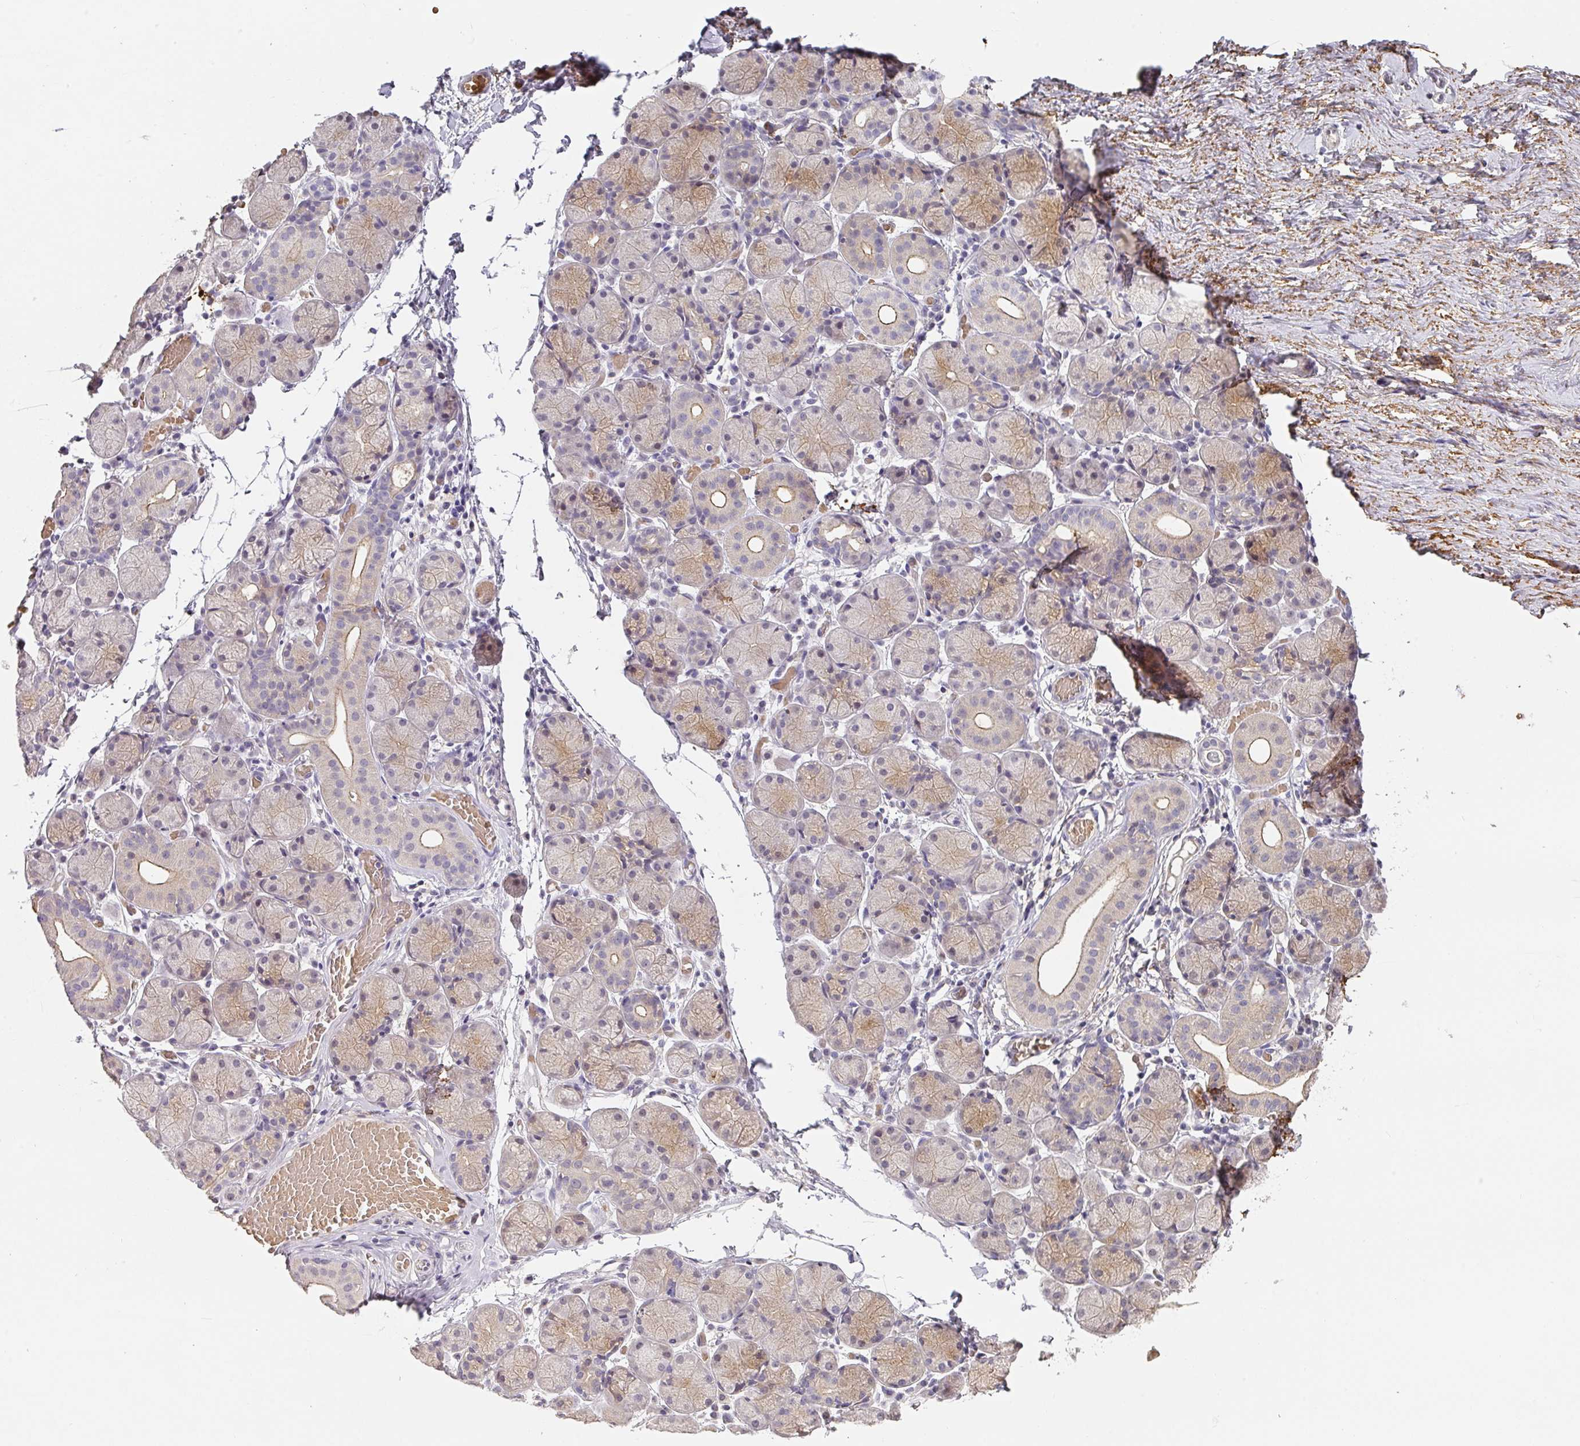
{"staining": {"intensity": "weak", "quantity": "25%-75%", "location": "cytoplasmic/membranous"}, "tissue": "salivary gland", "cell_type": "Glandular cells", "image_type": "normal", "snomed": [{"axis": "morphology", "description": "Normal tissue, NOS"}, {"axis": "topography", "description": "Salivary gland"}], "caption": "Salivary gland stained for a protein reveals weak cytoplasmic/membranous positivity in glandular cells.", "gene": "FOXN4", "patient": {"sex": "female", "age": 24}}